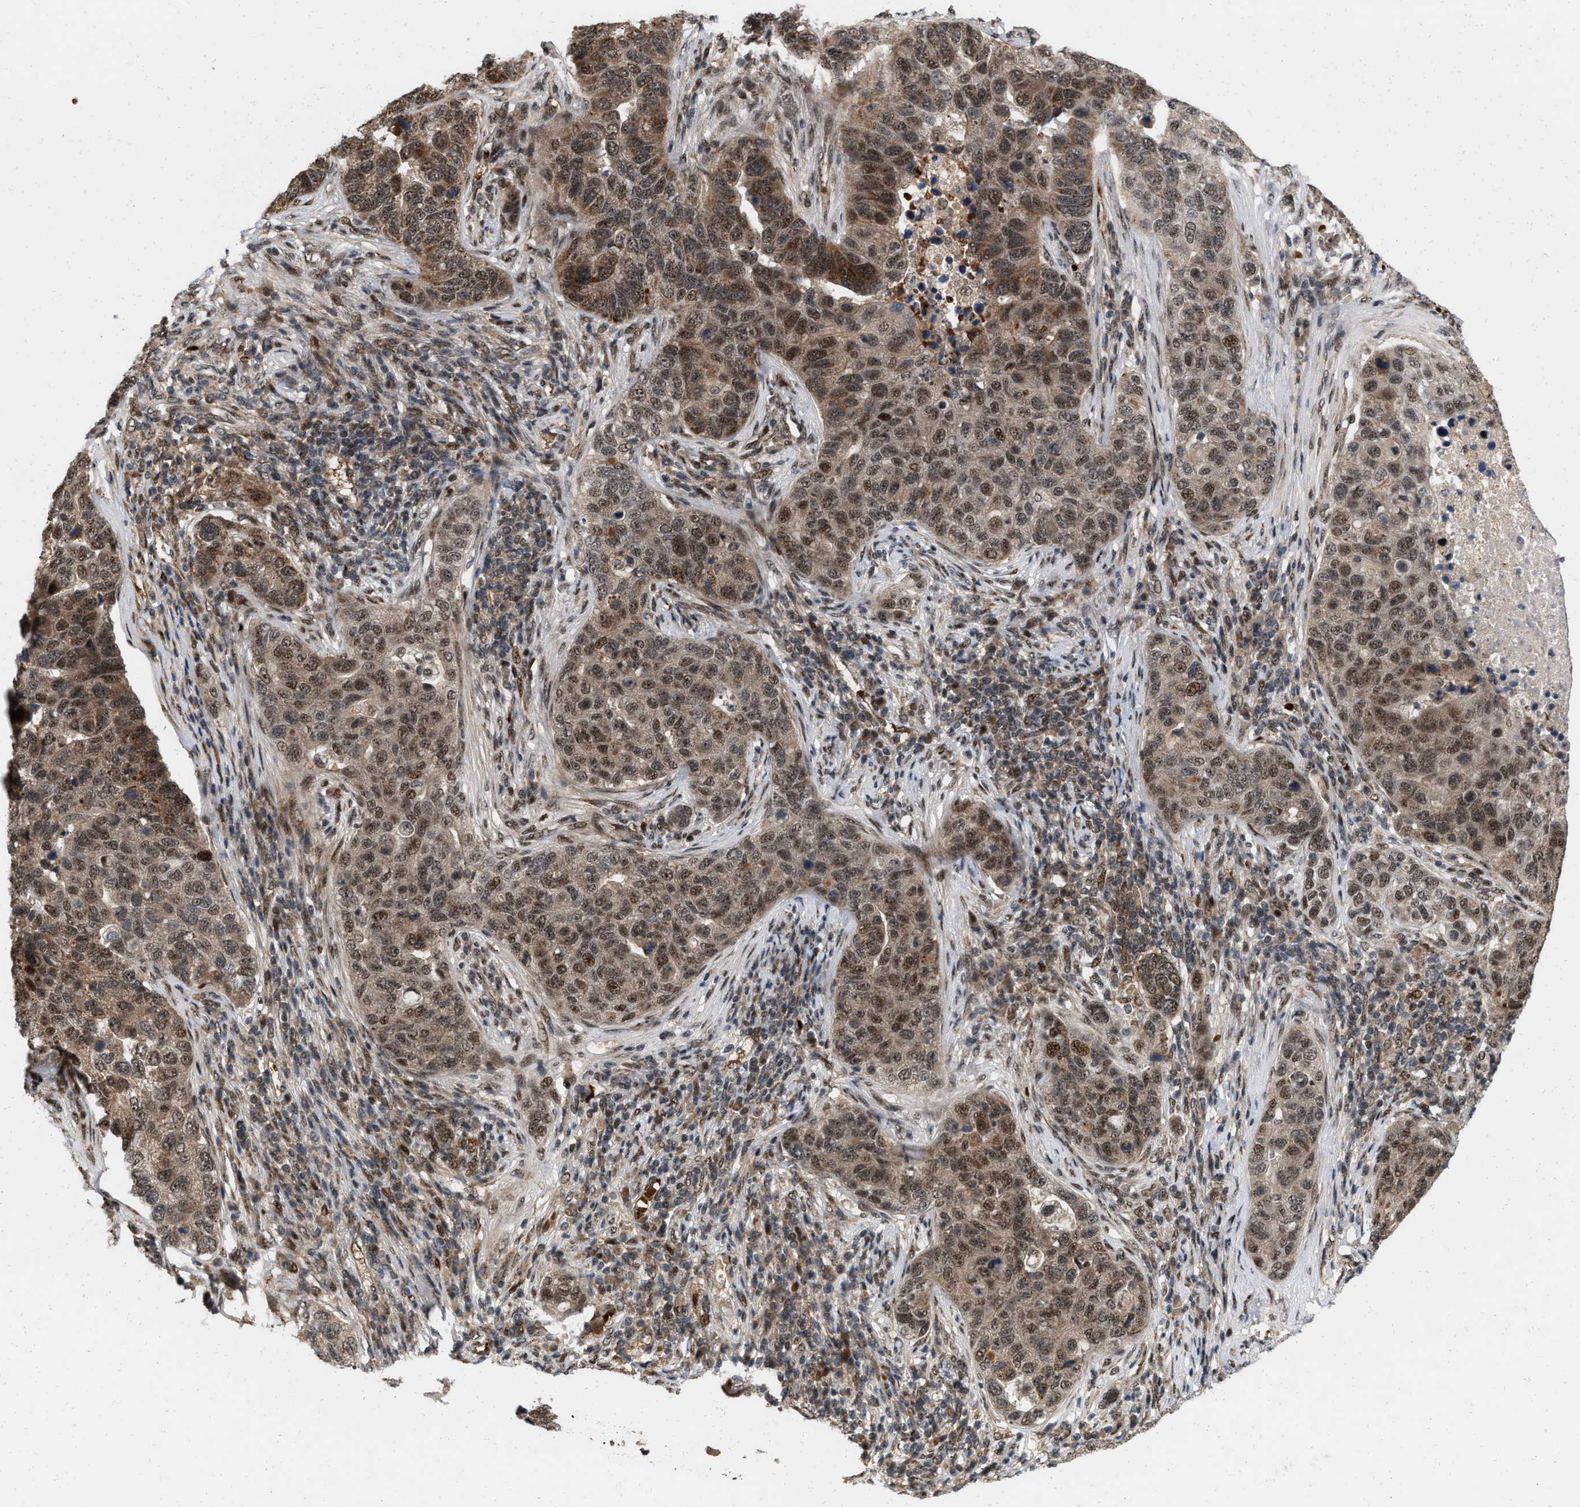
{"staining": {"intensity": "moderate", "quantity": ">75%", "location": "cytoplasmic/membranous,nuclear"}, "tissue": "pancreatic cancer", "cell_type": "Tumor cells", "image_type": "cancer", "snomed": [{"axis": "morphology", "description": "Adenocarcinoma, NOS"}, {"axis": "topography", "description": "Pancreas"}], "caption": "IHC staining of pancreatic cancer, which demonstrates medium levels of moderate cytoplasmic/membranous and nuclear positivity in approximately >75% of tumor cells indicating moderate cytoplasmic/membranous and nuclear protein expression. The staining was performed using DAB (3,3'-diaminobenzidine) (brown) for protein detection and nuclei were counterstained in hematoxylin (blue).", "gene": "ANKRD11", "patient": {"sex": "female", "age": 61}}